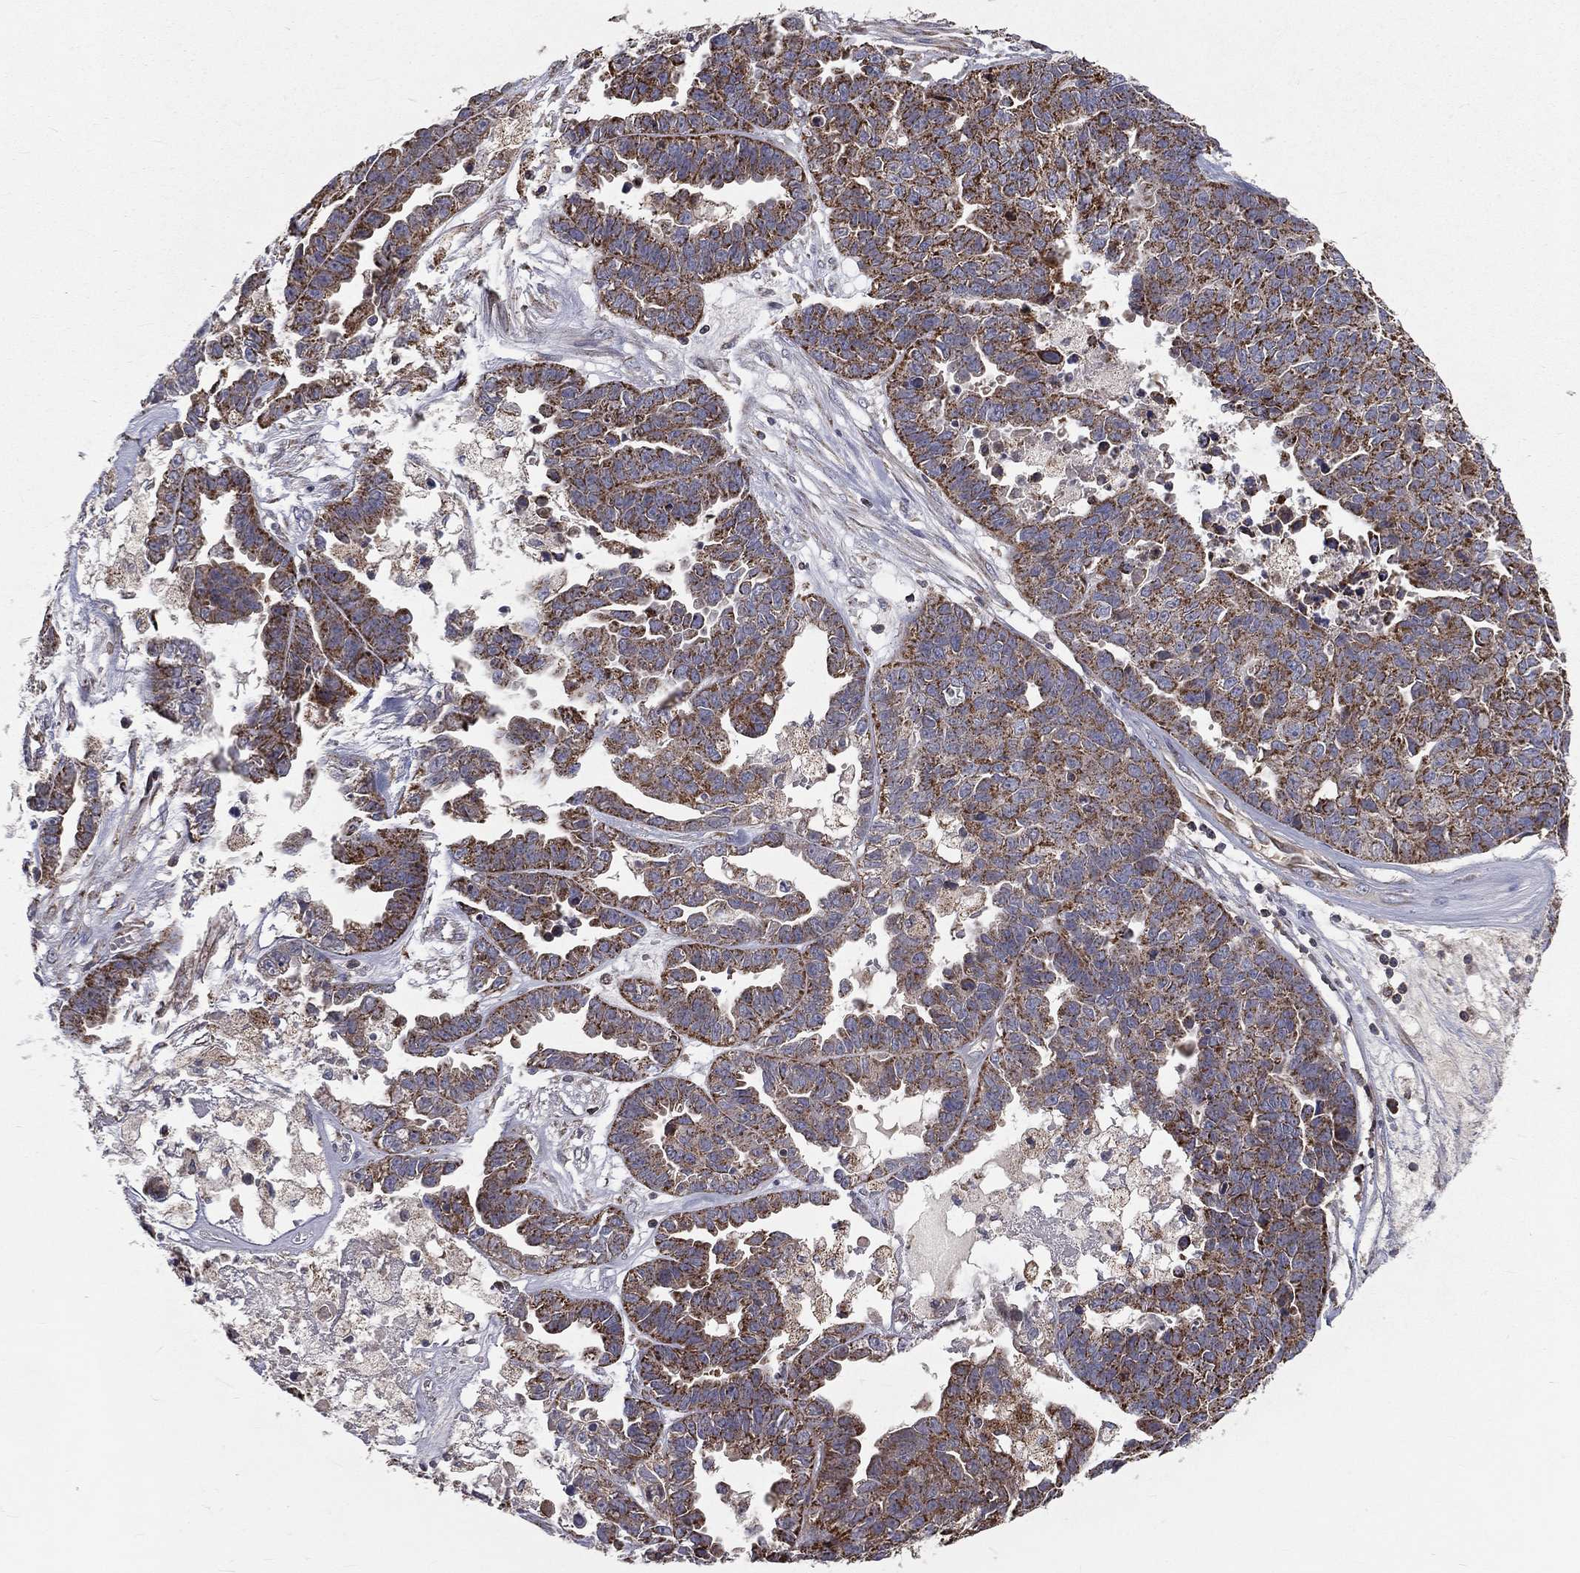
{"staining": {"intensity": "moderate", "quantity": ">75%", "location": "cytoplasmic/membranous"}, "tissue": "ovarian cancer", "cell_type": "Tumor cells", "image_type": "cancer", "snomed": [{"axis": "morphology", "description": "Cystadenocarcinoma, serous, NOS"}, {"axis": "topography", "description": "Ovary"}], "caption": "Protein expression analysis of serous cystadenocarcinoma (ovarian) displays moderate cytoplasmic/membranous positivity in approximately >75% of tumor cells. (DAB = brown stain, brightfield microscopy at high magnification).", "gene": "GPD1", "patient": {"sex": "female", "age": 87}}